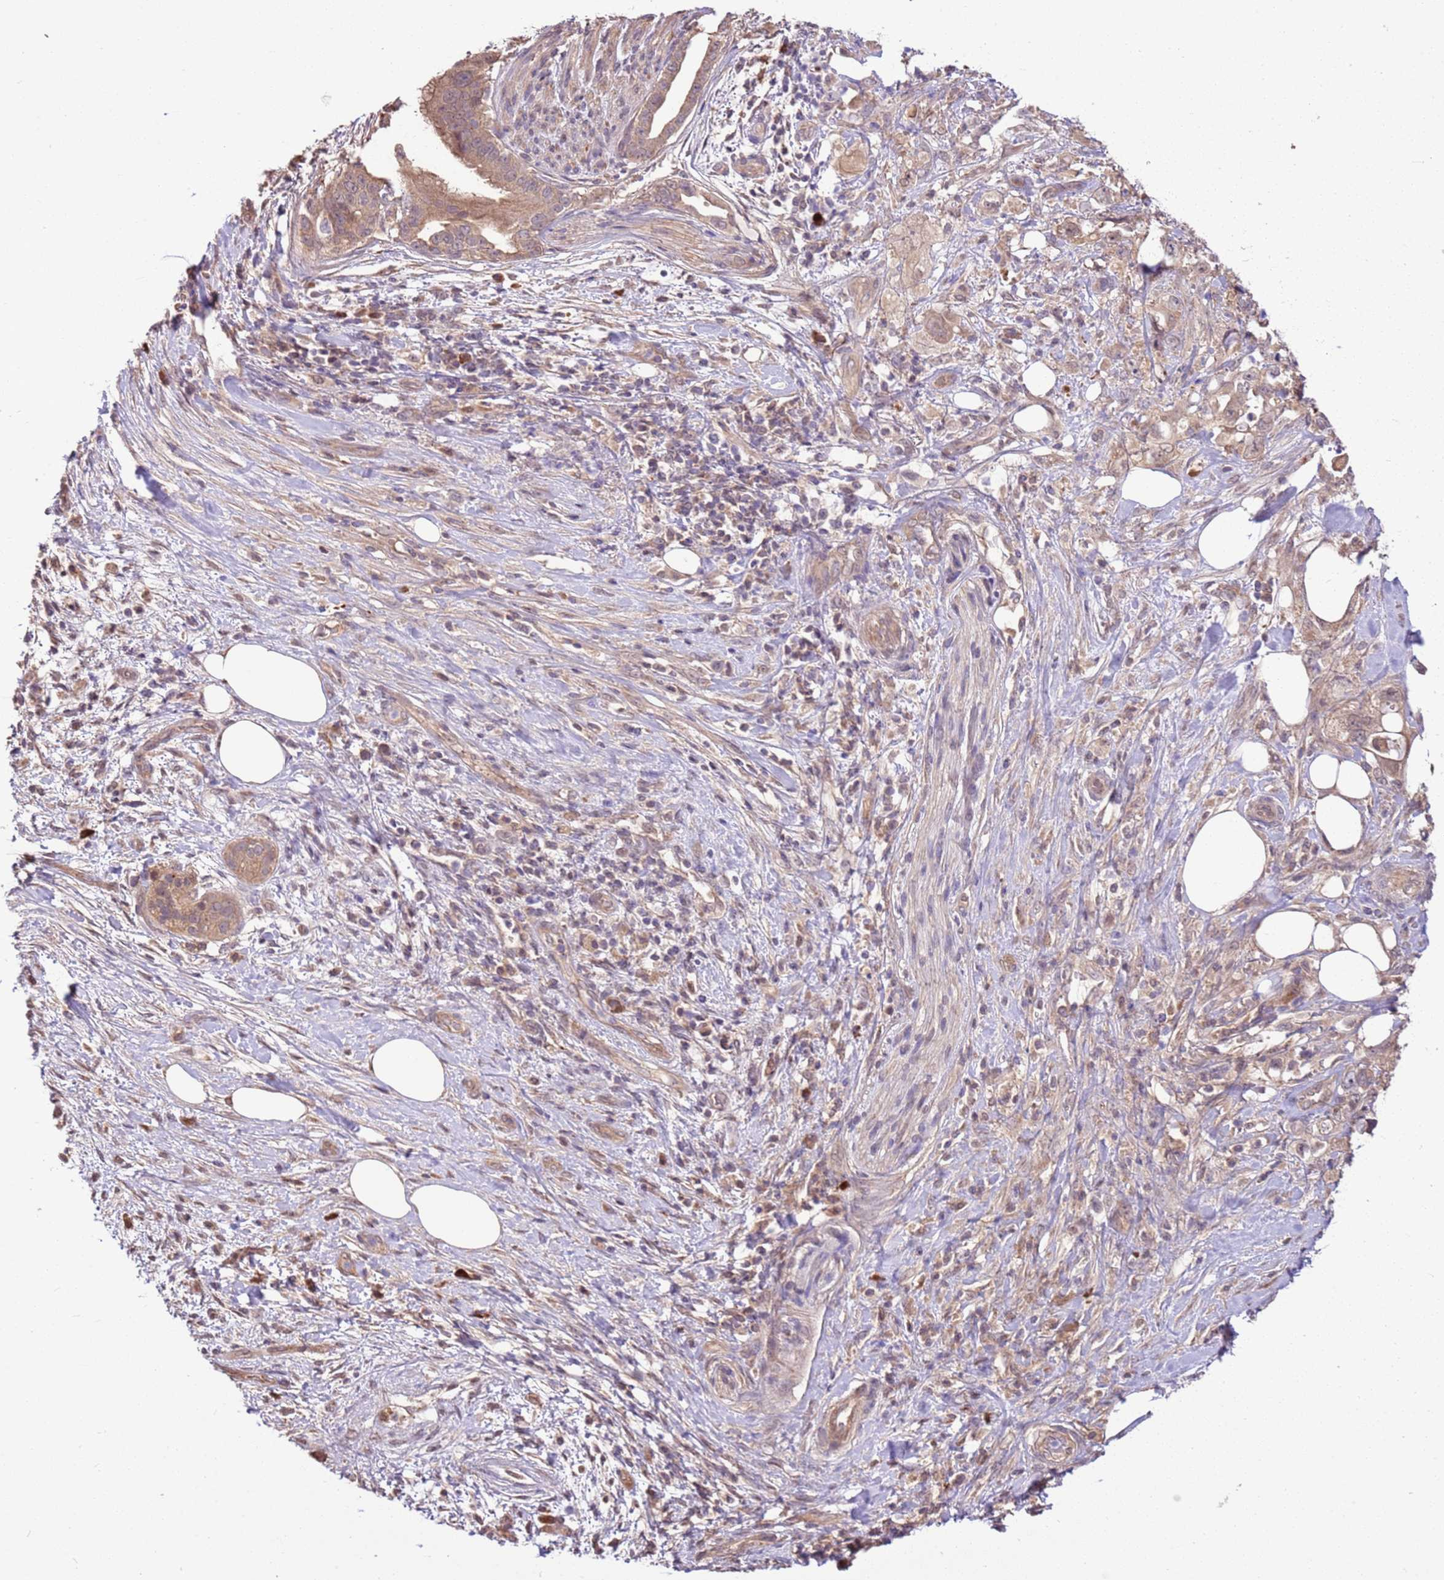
{"staining": {"intensity": "moderate", "quantity": ">75%", "location": "cytoplasmic/membranous"}, "tissue": "pancreatic cancer", "cell_type": "Tumor cells", "image_type": "cancer", "snomed": [{"axis": "morphology", "description": "Adenocarcinoma, NOS"}, {"axis": "topography", "description": "Pancreas"}], "caption": "Immunohistochemical staining of pancreatic cancer (adenocarcinoma) displays medium levels of moderate cytoplasmic/membranous positivity in about >75% of tumor cells.", "gene": "BBS5", "patient": {"sex": "female", "age": 61}}